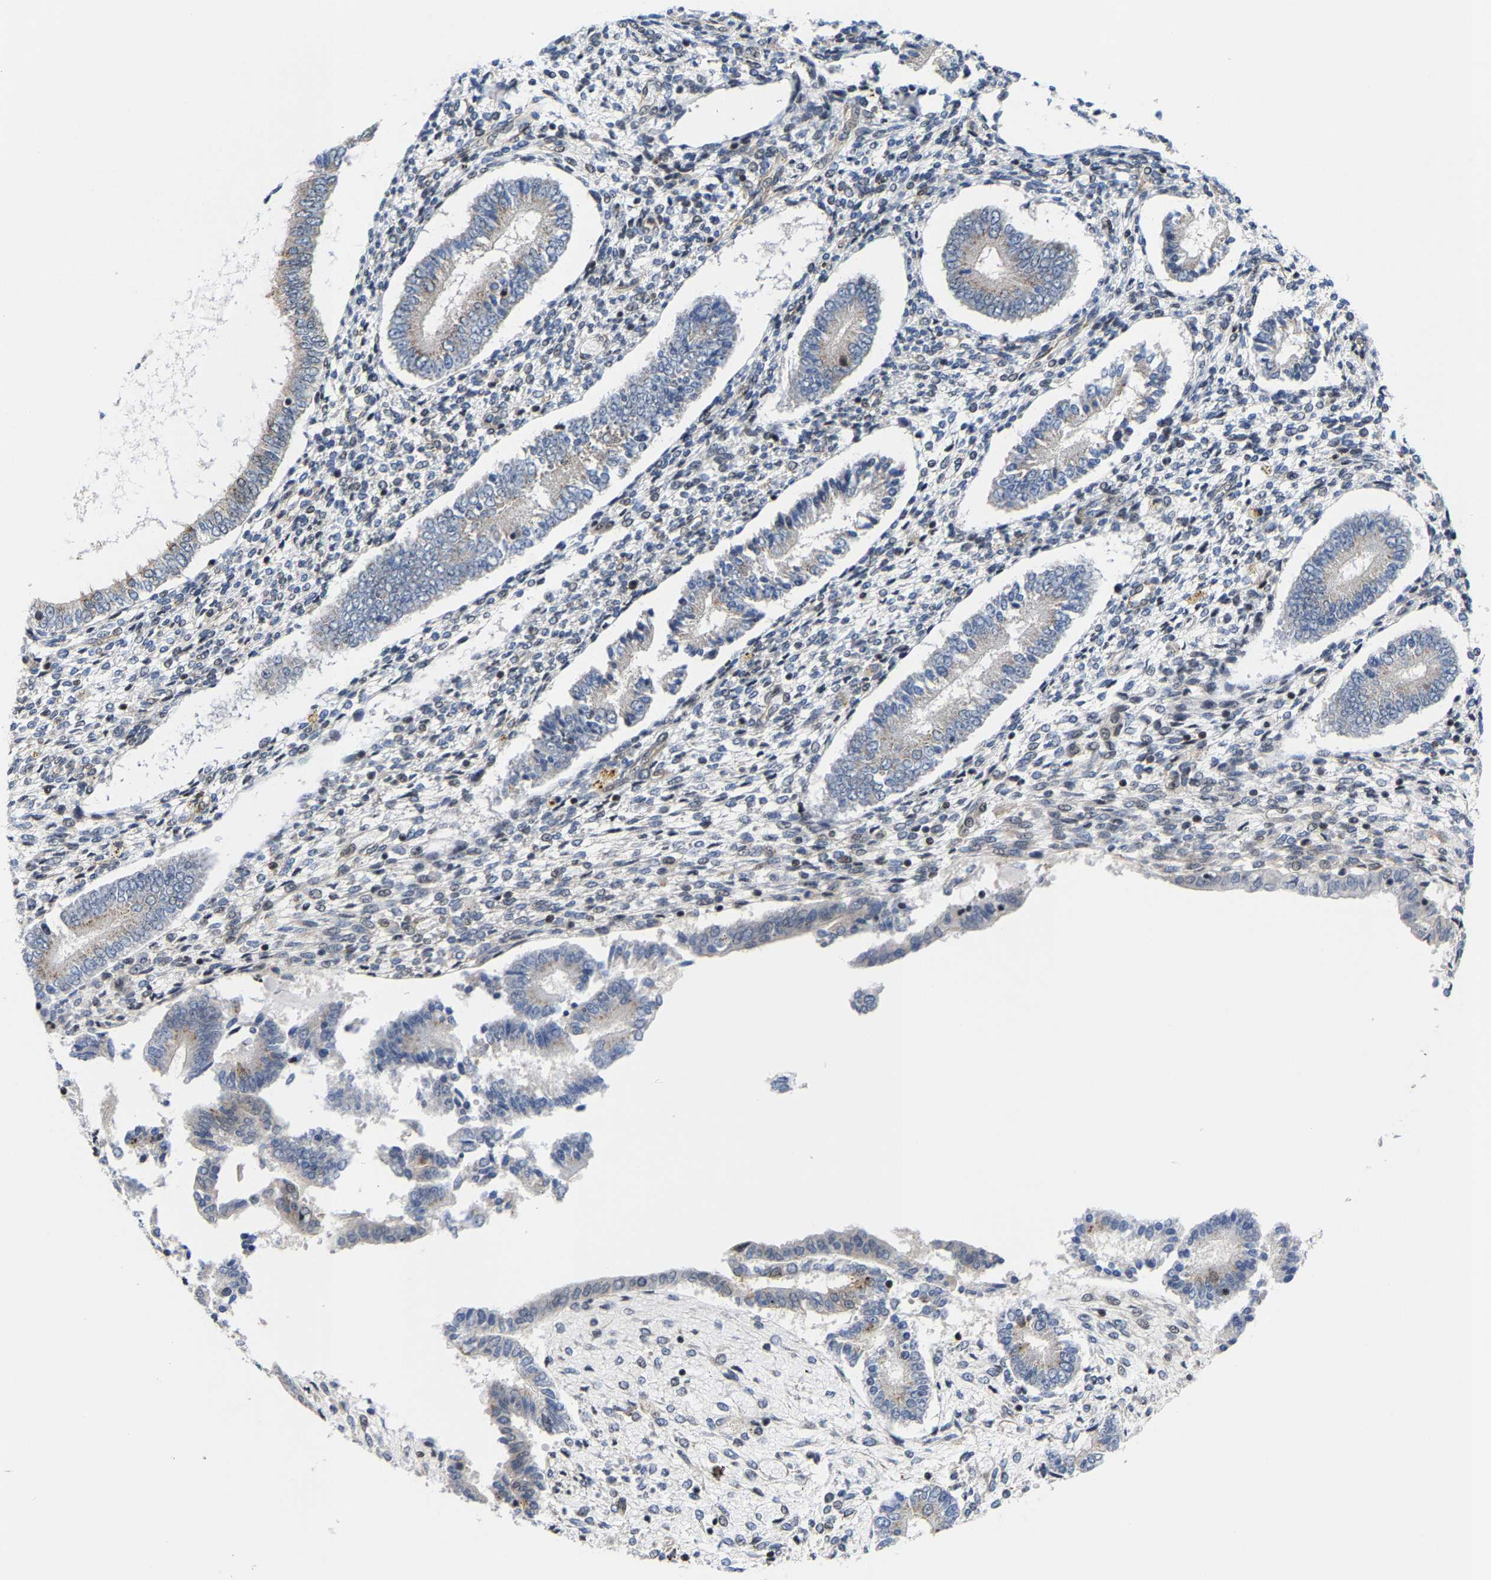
{"staining": {"intensity": "negative", "quantity": "none", "location": "none"}, "tissue": "endometrium", "cell_type": "Cells in endometrial stroma", "image_type": "normal", "snomed": [{"axis": "morphology", "description": "Normal tissue, NOS"}, {"axis": "topography", "description": "Endometrium"}], "caption": "Cells in endometrial stroma show no significant protein positivity in normal endometrium. The staining was performed using DAB to visualize the protein expression in brown, while the nuclei were stained in blue with hematoxylin (Magnification: 20x).", "gene": "TGFB1I1", "patient": {"sex": "female", "age": 42}}